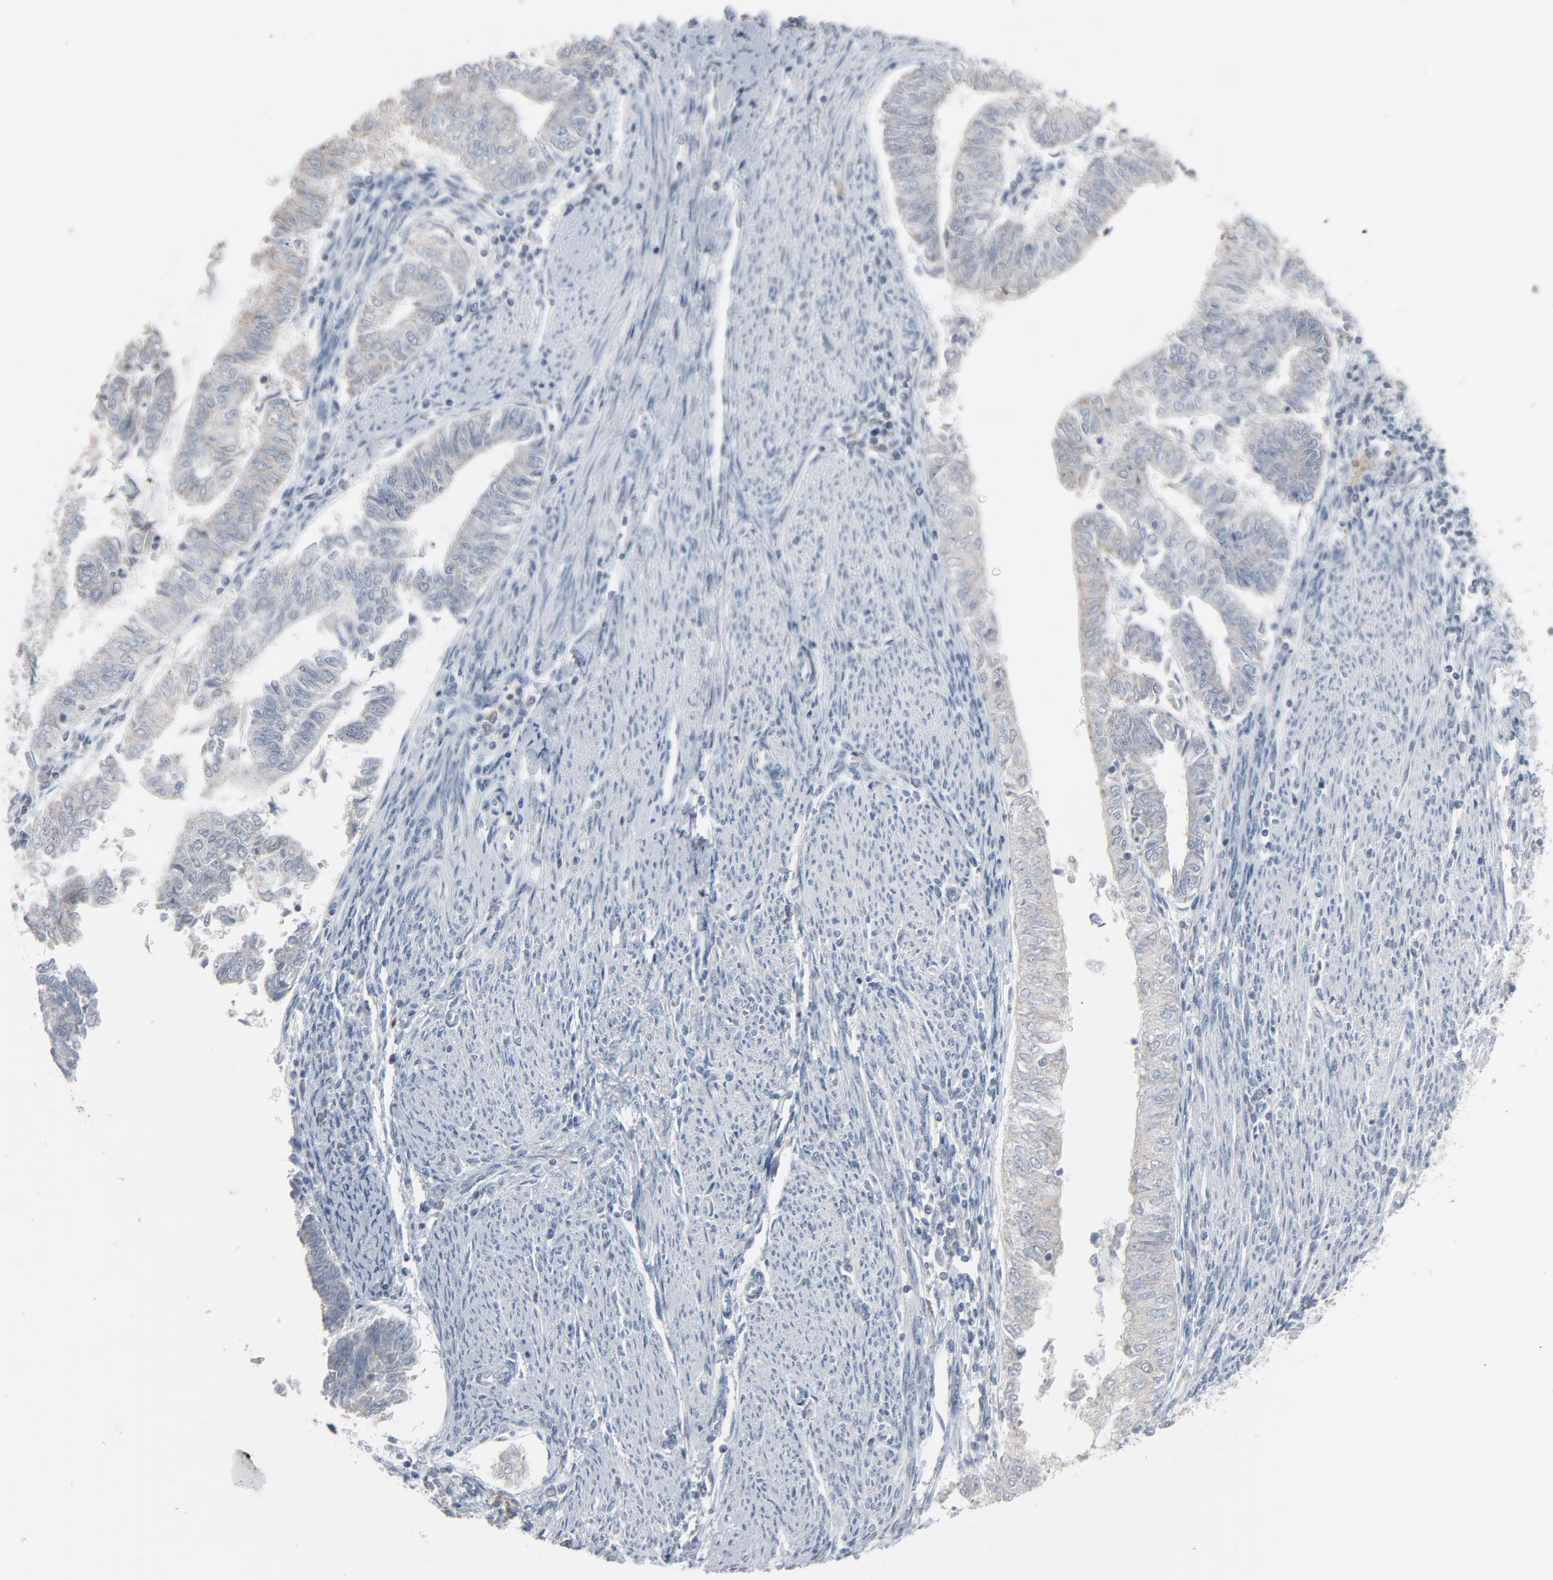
{"staining": {"intensity": "weak", "quantity": "<25%", "location": "cytoplasmic/membranous"}, "tissue": "endometrial cancer", "cell_type": "Tumor cells", "image_type": "cancer", "snomed": [{"axis": "morphology", "description": "Adenocarcinoma, NOS"}, {"axis": "topography", "description": "Endometrium"}], "caption": "This photomicrograph is of endometrial cancer stained with immunohistochemistry (IHC) to label a protein in brown with the nuclei are counter-stained blue. There is no staining in tumor cells.", "gene": "SAGE1", "patient": {"sex": "female", "age": 66}}